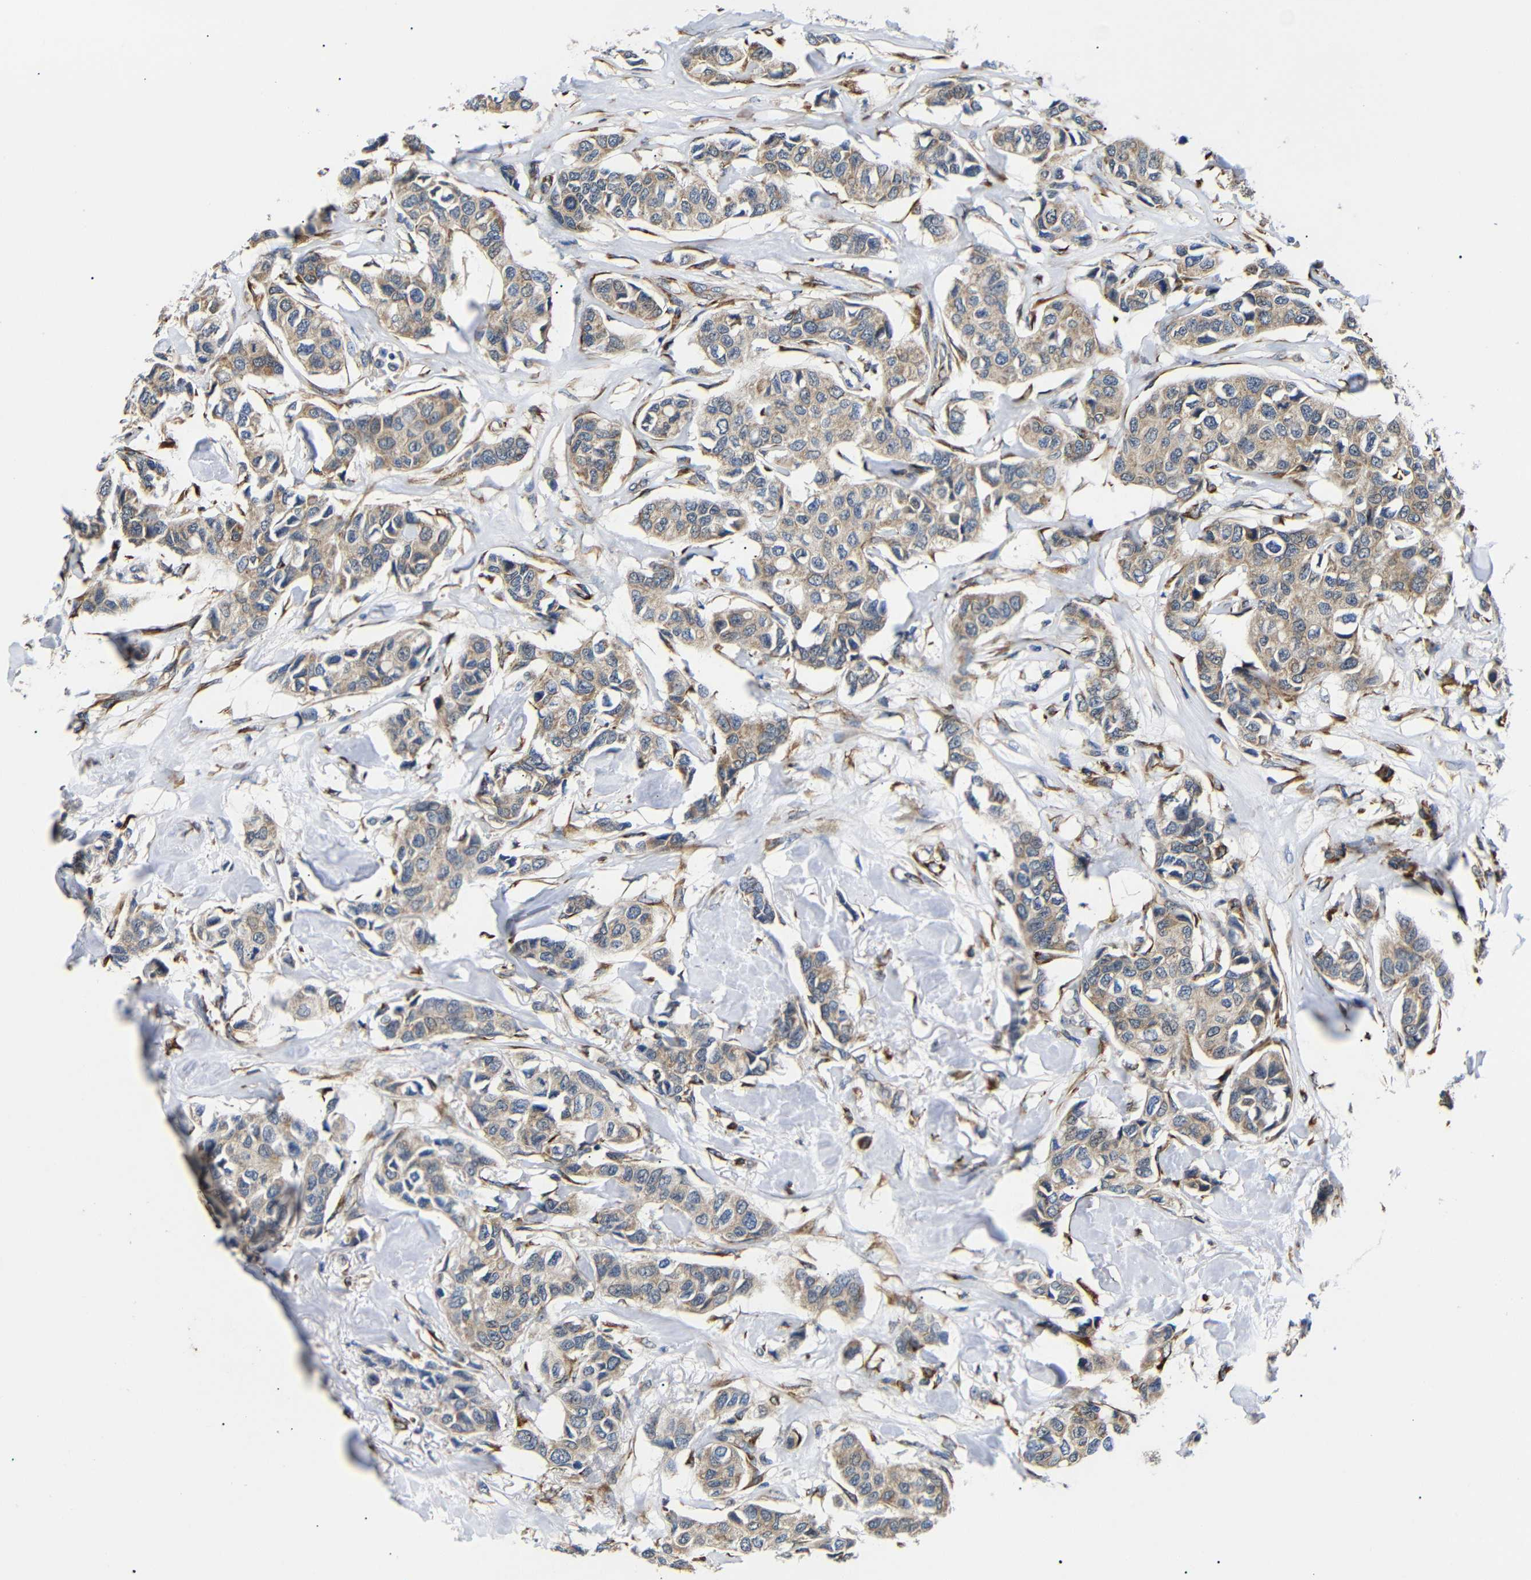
{"staining": {"intensity": "weak", "quantity": ">75%", "location": "cytoplasmic/membranous"}, "tissue": "breast cancer", "cell_type": "Tumor cells", "image_type": "cancer", "snomed": [{"axis": "morphology", "description": "Duct carcinoma"}, {"axis": "topography", "description": "Breast"}], "caption": "Protein expression analysis of human breast intraductal carcinoma reveals weak cytoplasmic/membranous expression in approximately >75% of tumor cells.", "gene": "KANK4", "patient": {"sex": "female", "age": 80}}